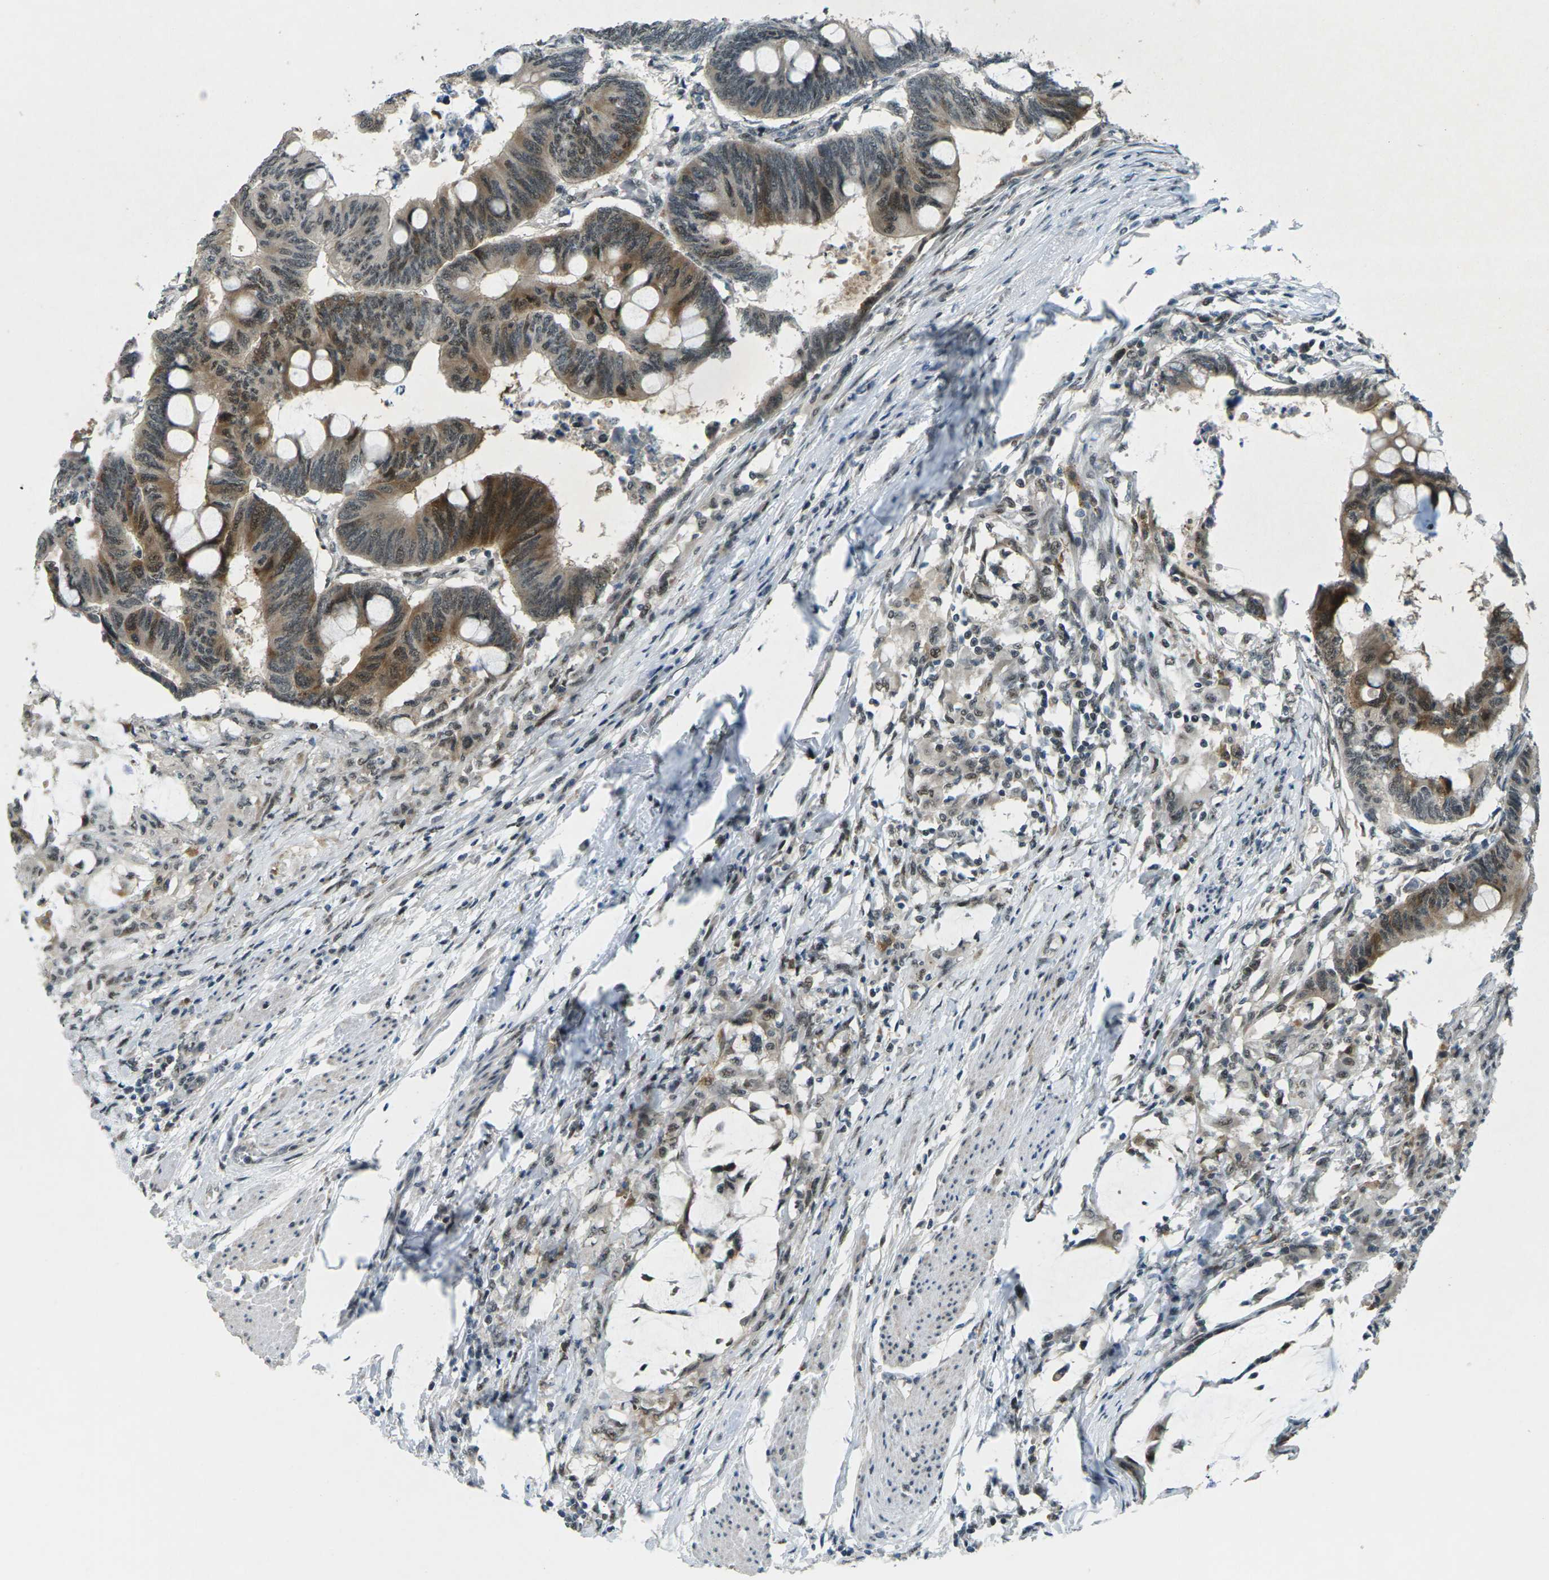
{"staining": {"intensity": "moderate", "quantity": ">75%", "location": "cytoplasmic/membranous"}, "tissue": "colorectal cancer", "cell_type": "Tumor cells", "image_type": "cancer", "snomed": [{"axis": "morphology", "description": "Normal tissue, NOS"}, {"axis": "morphology", "description": "Adenocarcinoma, NOS"}, {"axis": "topography", "description": "Rectum"}, {"axis": "topography", "description": "Peripheral nerve tissue"}], "caption": "Tumor cells demonstrate medium levels of moderate cytoplasmic/membranous staining in about >75% of cells in colorectal cancer.", "gene": "UBE2S", "patient": {"sex": "male", "age": 92}}